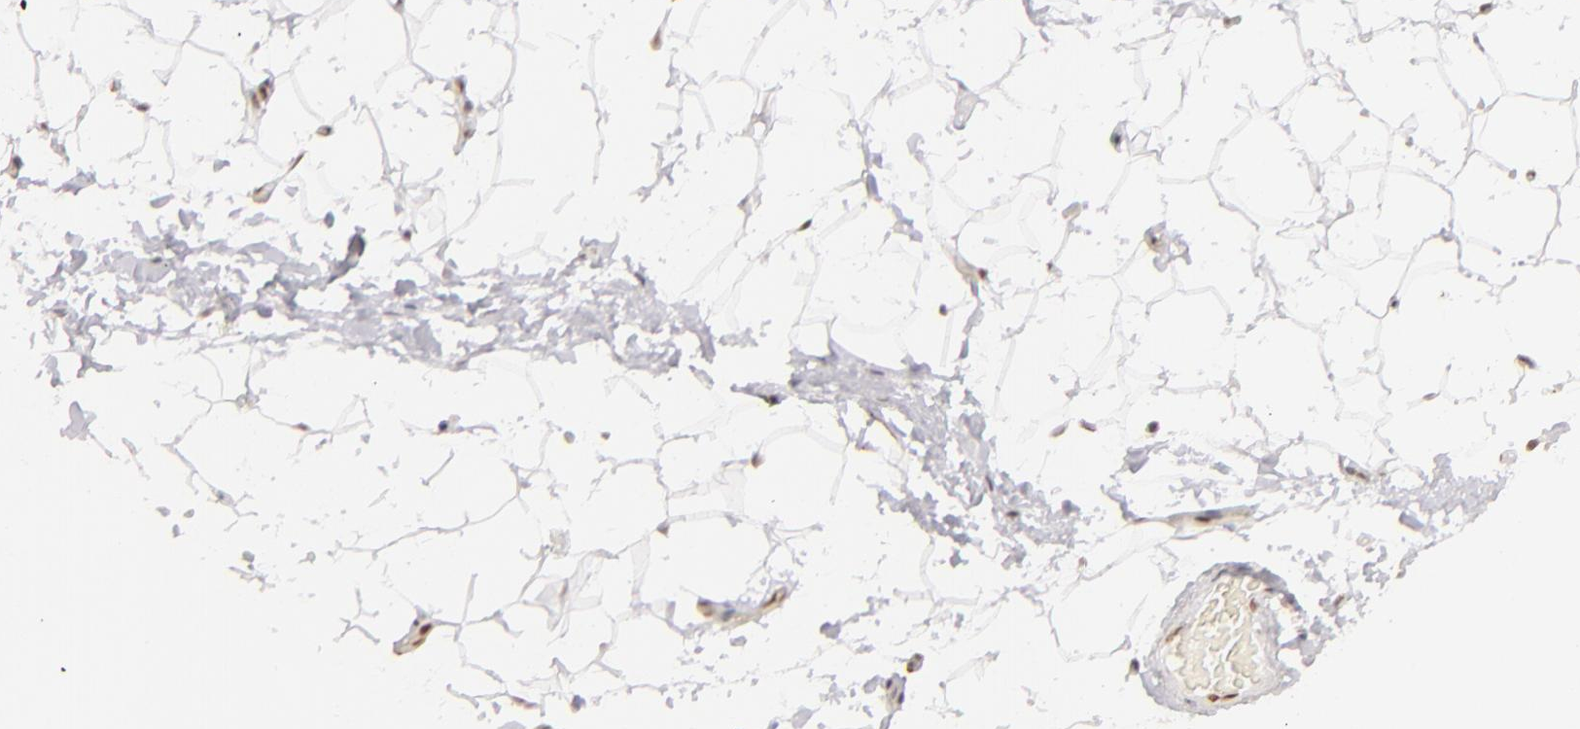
{"staining": {"intensity": "weak", "quantity": ">75%", "location": "nuclear"}, "tissue": "adipose tissue", "cell_type": "Adipocytes", "image_type": "normal", "snomed": [{"axis": "morphology", "description": "Normal tissue, NOS"}, {"axis": "topography", "description": "Soft tissue"}], "caption": "A histopathology image showing weak nuclear positivity in about >75% of adipocytes in normal adipose tissue, as visualized by brown immunohistochemical staining.", "gene": "DAXX", "patient": {"sex": "male", "age": 26}}